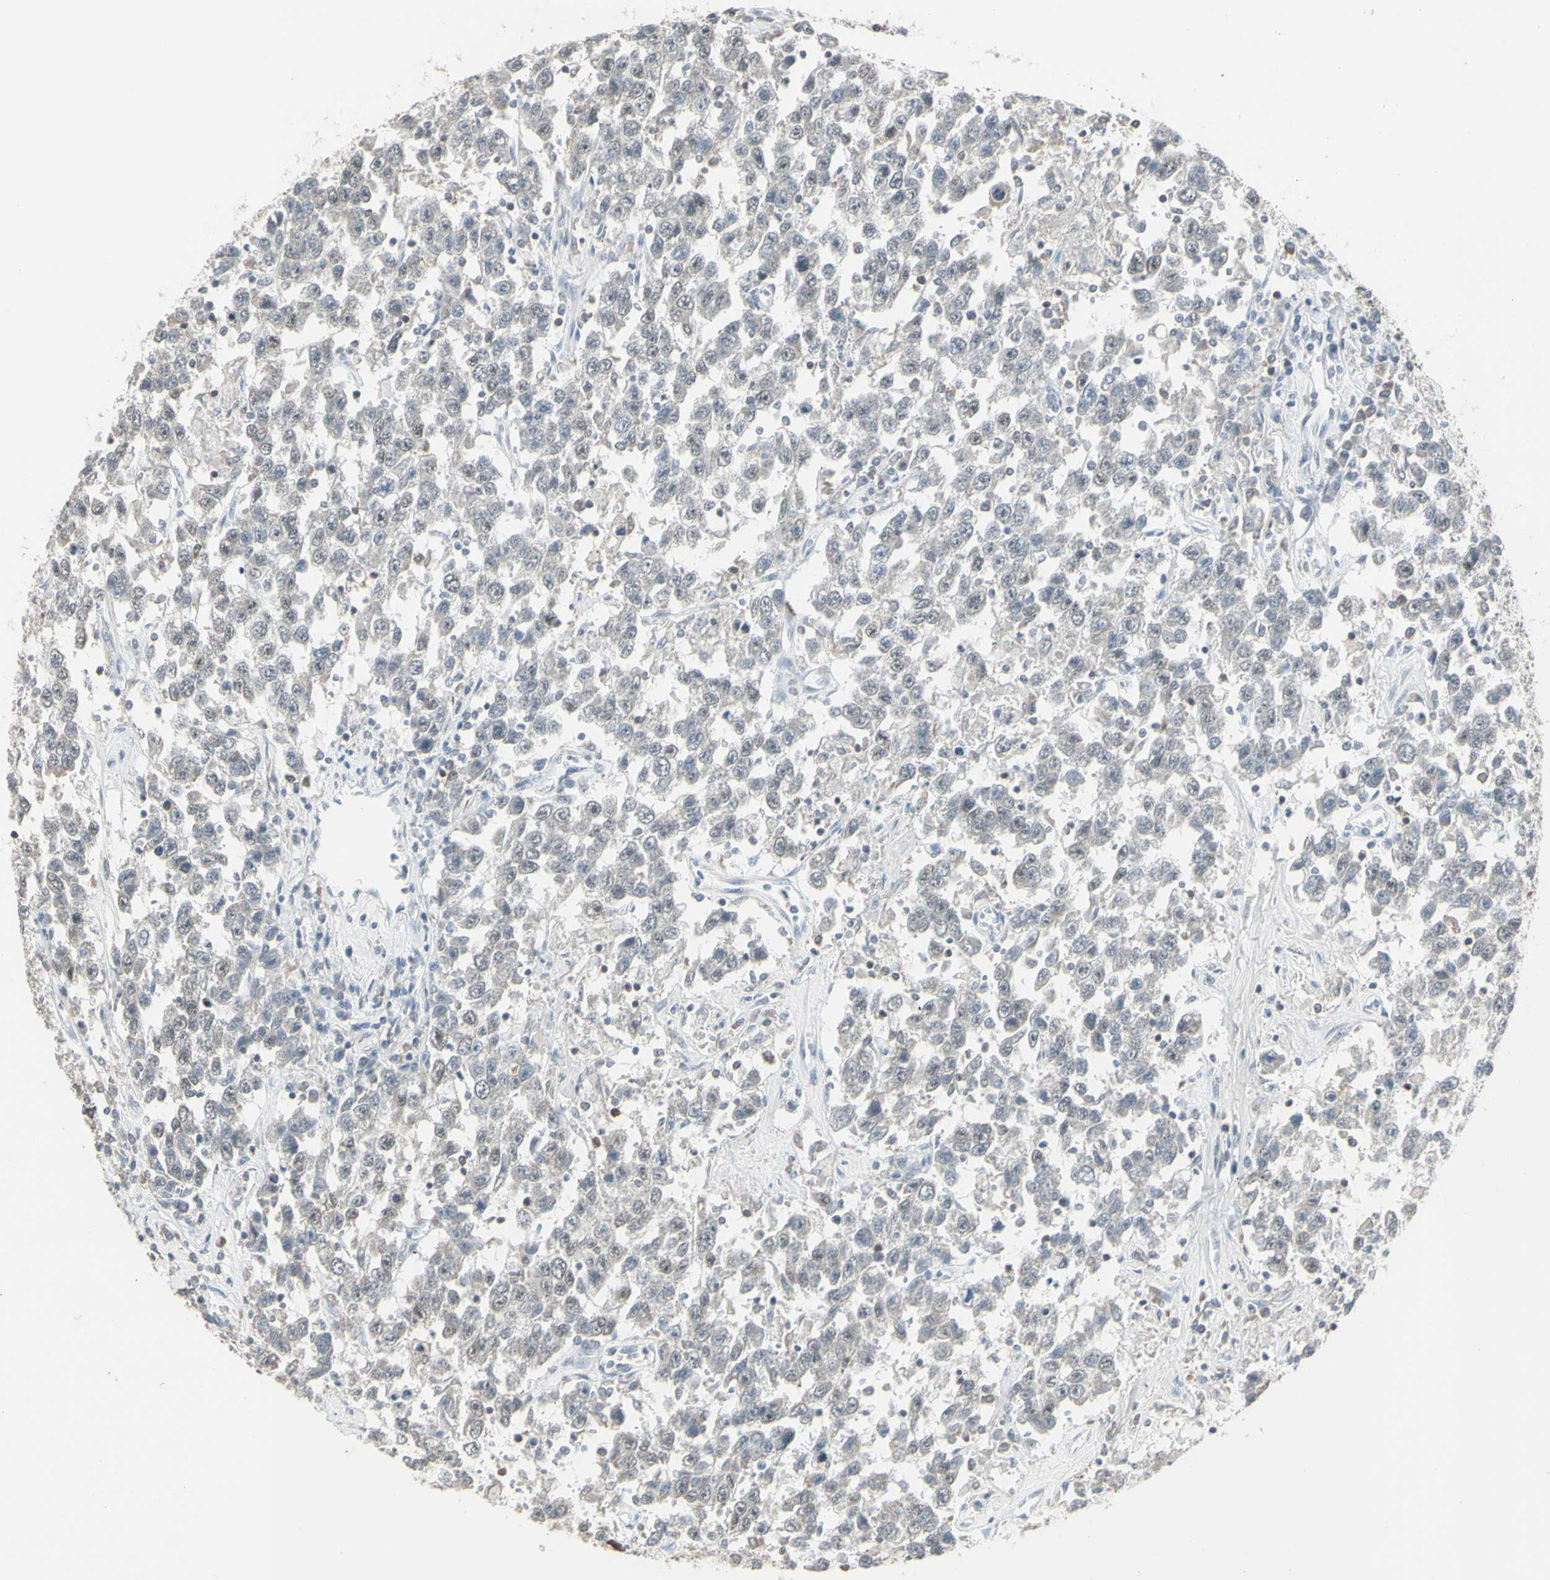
{"staining": {"intensity": "negative", "quantity": "none", "location": "none"}, "tissue": "testis cancer", "cell_type": "Tumor cells", "image_type": "cancer", "snomed": [{"axis": "morphology", "description": "Seminoma, NOS"}, {"axis": "topography", "description": "Testis"}], "caption": "Tumor cells show no significant staining in seminoma (testis). The staining was performed using DAB (3,3'-diaminobenzidine) to visualize the protein expression in brown, while the nuclei were stained in blue with hematoxylin (Magnification: 20x).", "gene": "SAMSN1", "patient": {"sex": "male", "age": 41}}